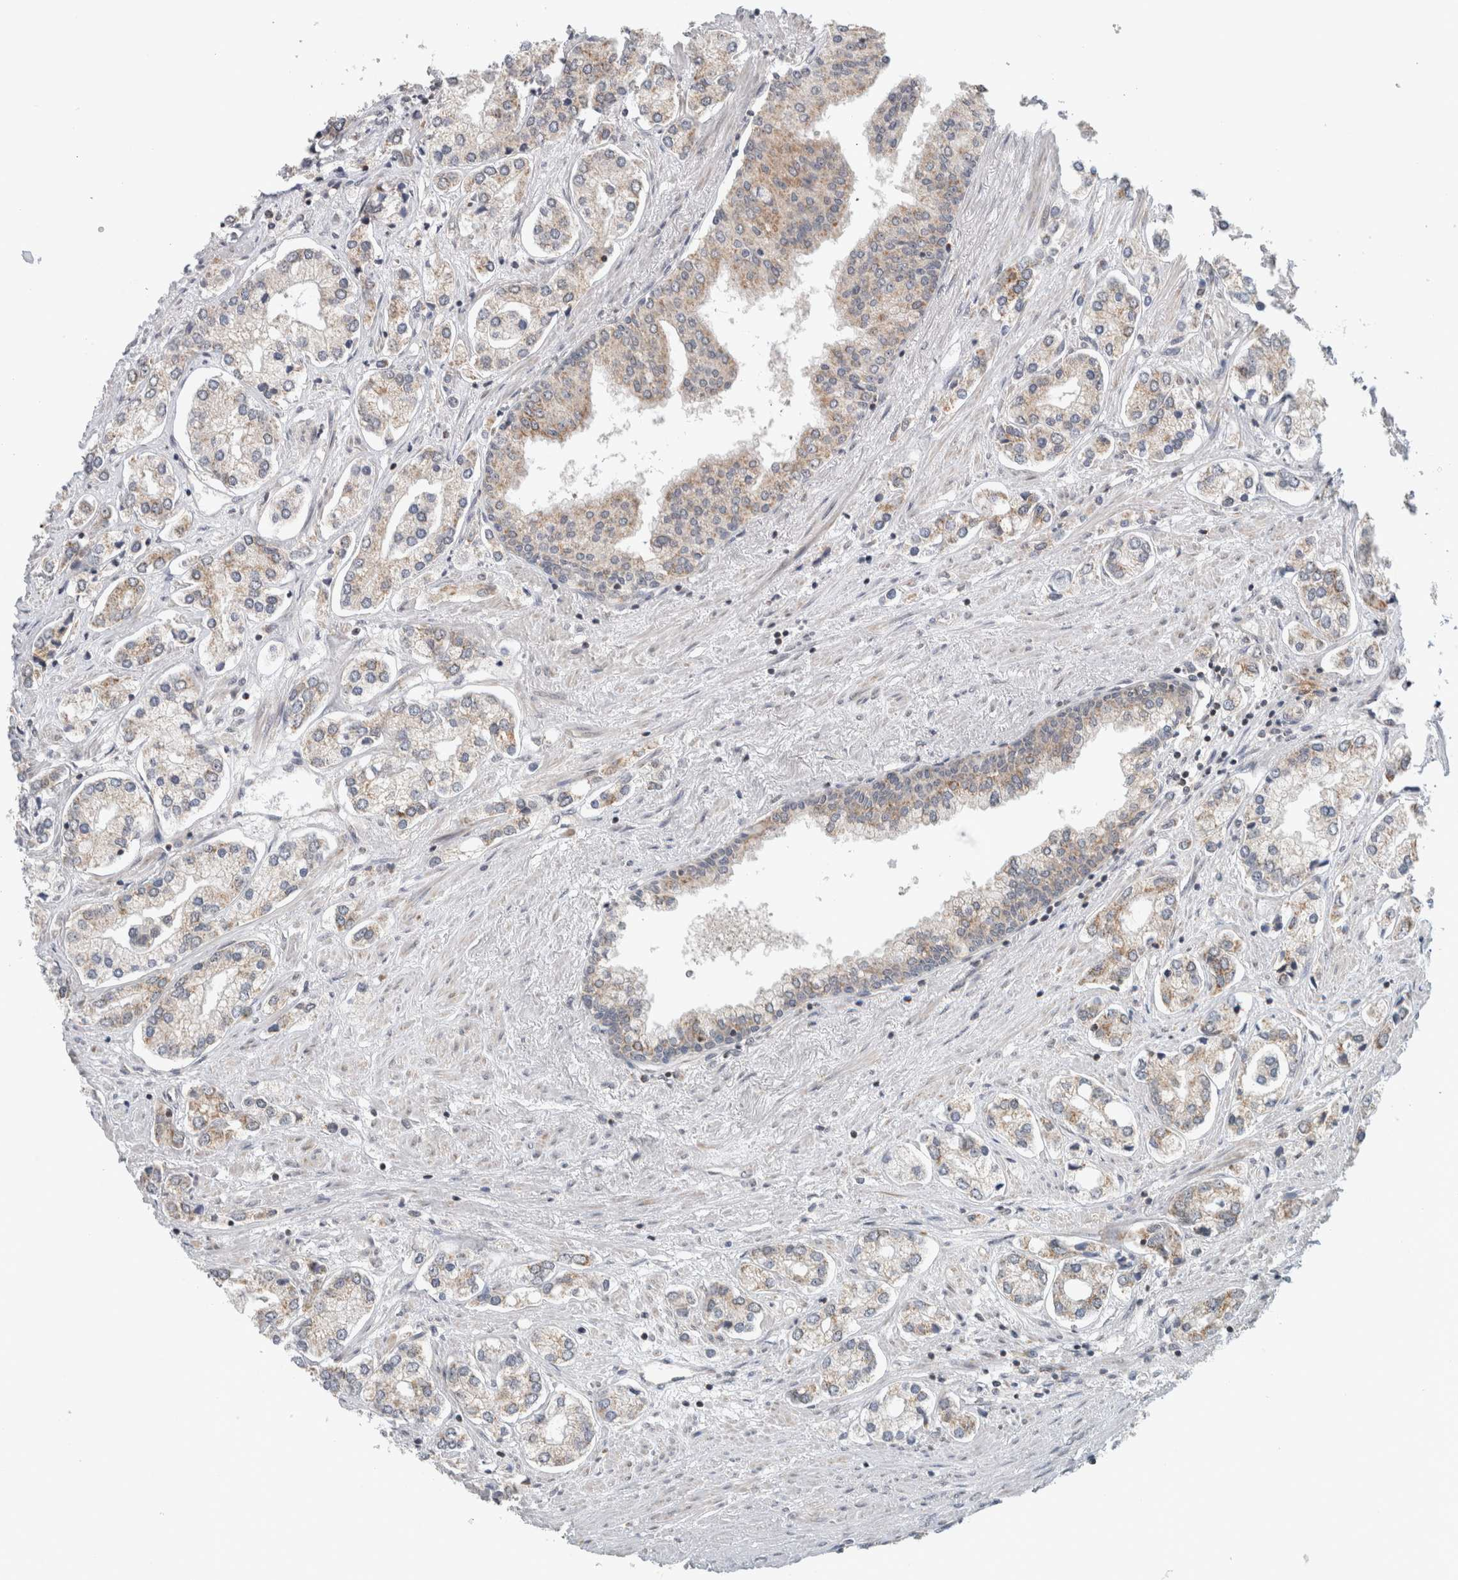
{"staining": {"intensity": "weak", "quantity": "<25%", "location": "cytoplasmic/membranous"}, "tissue": "prostate cancer", "cell_type": "Tumor cells", "image_type": "cancer", "snomed": [{"axis": "morphology", "description": "Adenocarcinoma, High grade"}, {"axis": "topography", "description": "Prostate"}], "caption": "IHC photomicrograph of neoplastic tissue: human adenocarcinoma (high-grade) (prostate) stained with DAB exhibits no significant protein expression in tumor cells. (Stains: DAB (3,3'-diaminobenzidine) immunohistochemistry with hematoxylin counter stain, Microscopy: brightfield microscopy at high magnification).", "gene": "CMC2", "patient": {"sex": "male", "age": 66}}